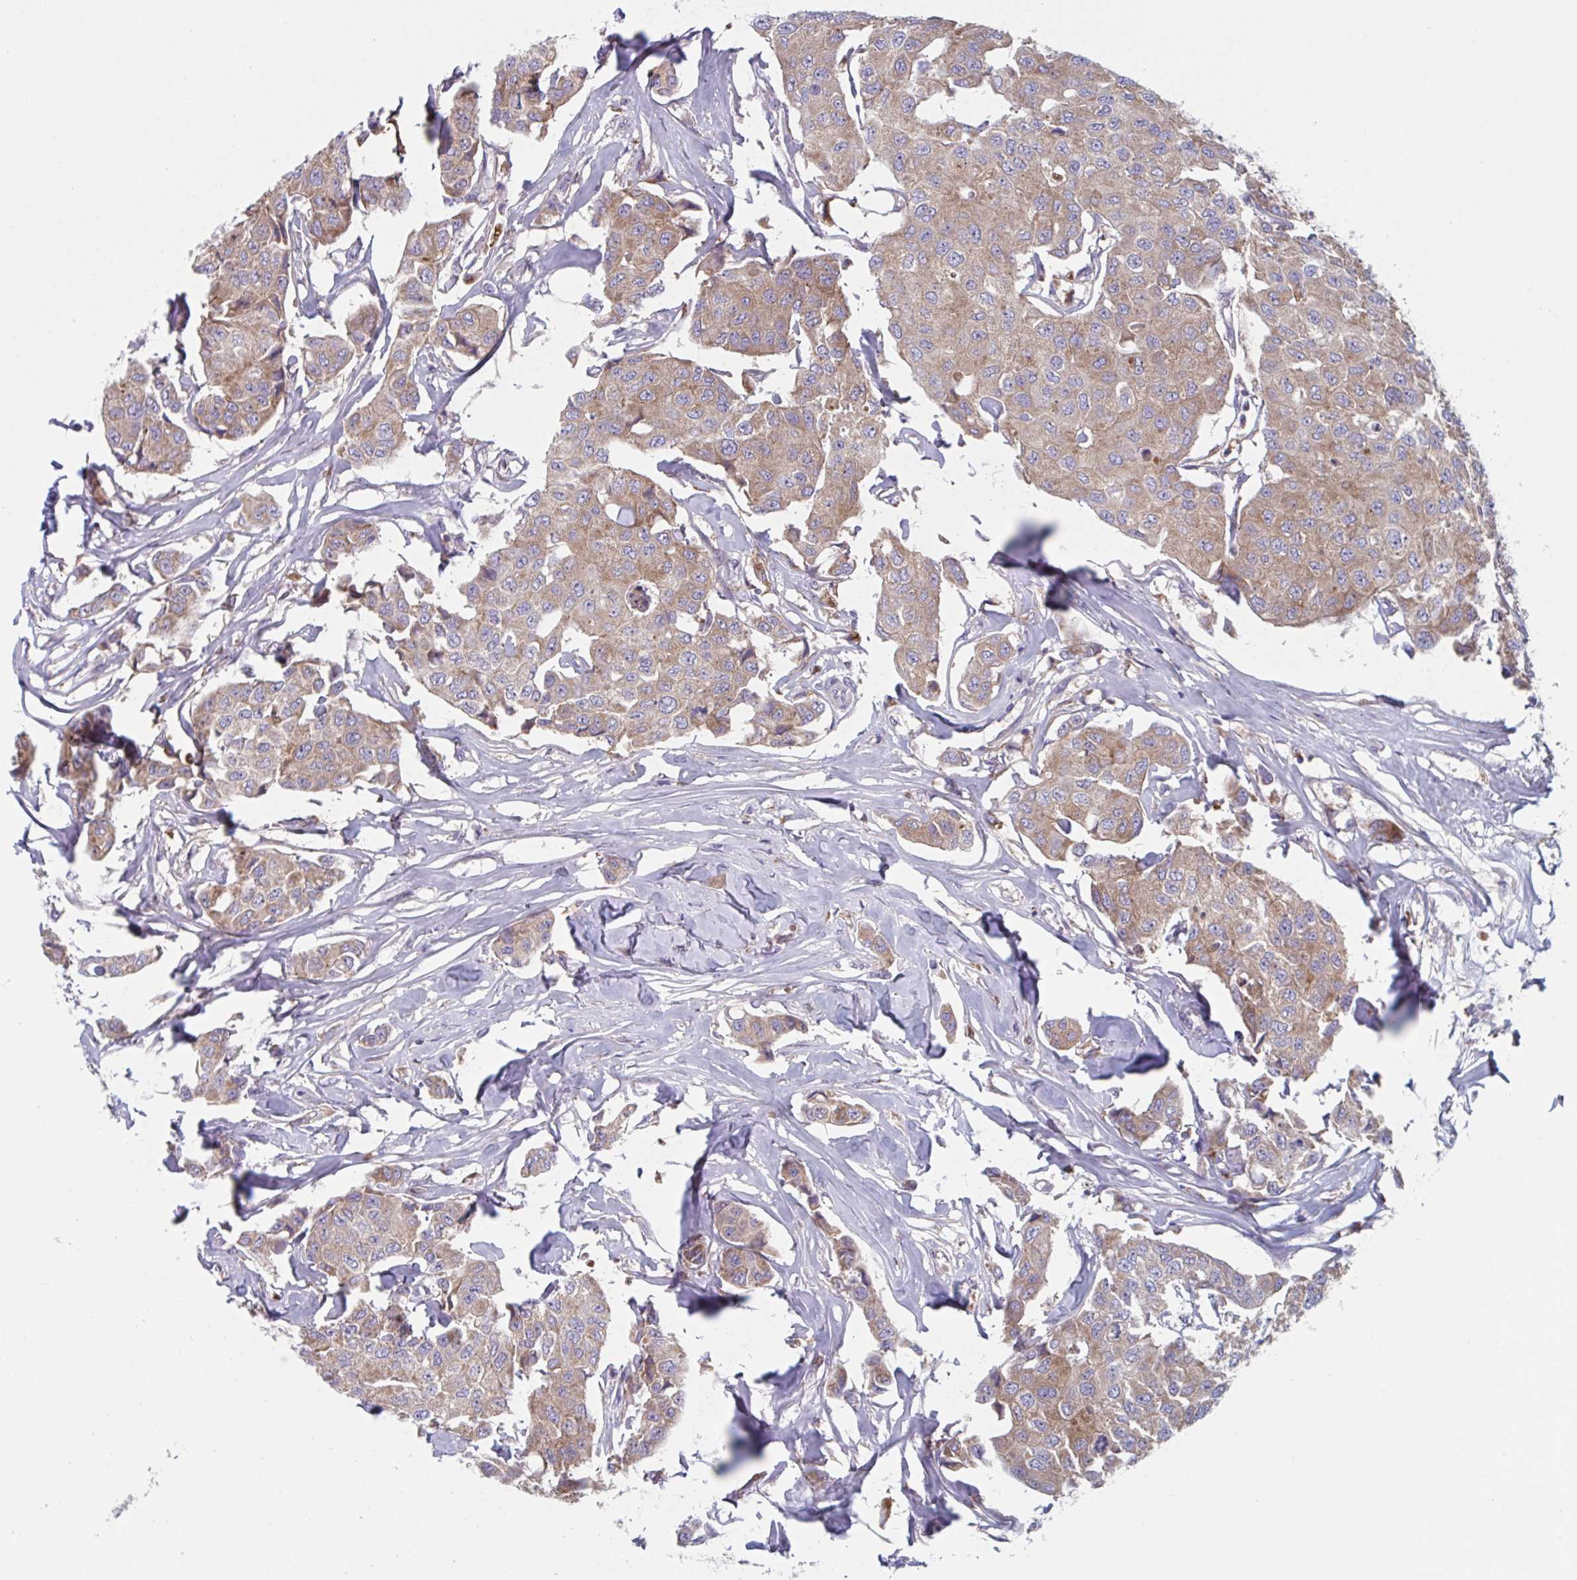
{"staining": {"intensity": "moderate", "quantity": ">75%", "location": "cytoplasmic/membranous"}, "tissue": "breast cancer", "cell_type": "Tumor cells", "image_type": "cancer", "snomed": [{"axis": "morphology", "description": "Duct carcinoma"}, {"axis": "topography", "description": "Breast"}, {"axis": "topography", "description": "Lymph node"}], "caption": "Breast cancer stained for a protein exhibits moderate cytoplasmic/membranous positivity in tumor cells. The protein of interest is stained brown, and the nuclei are stained in blue (DAB IHC with brightfield microscopy, high magnification).", "gene": "NIPSNAP1", "patient": {"sex": "female", "age": 80}}